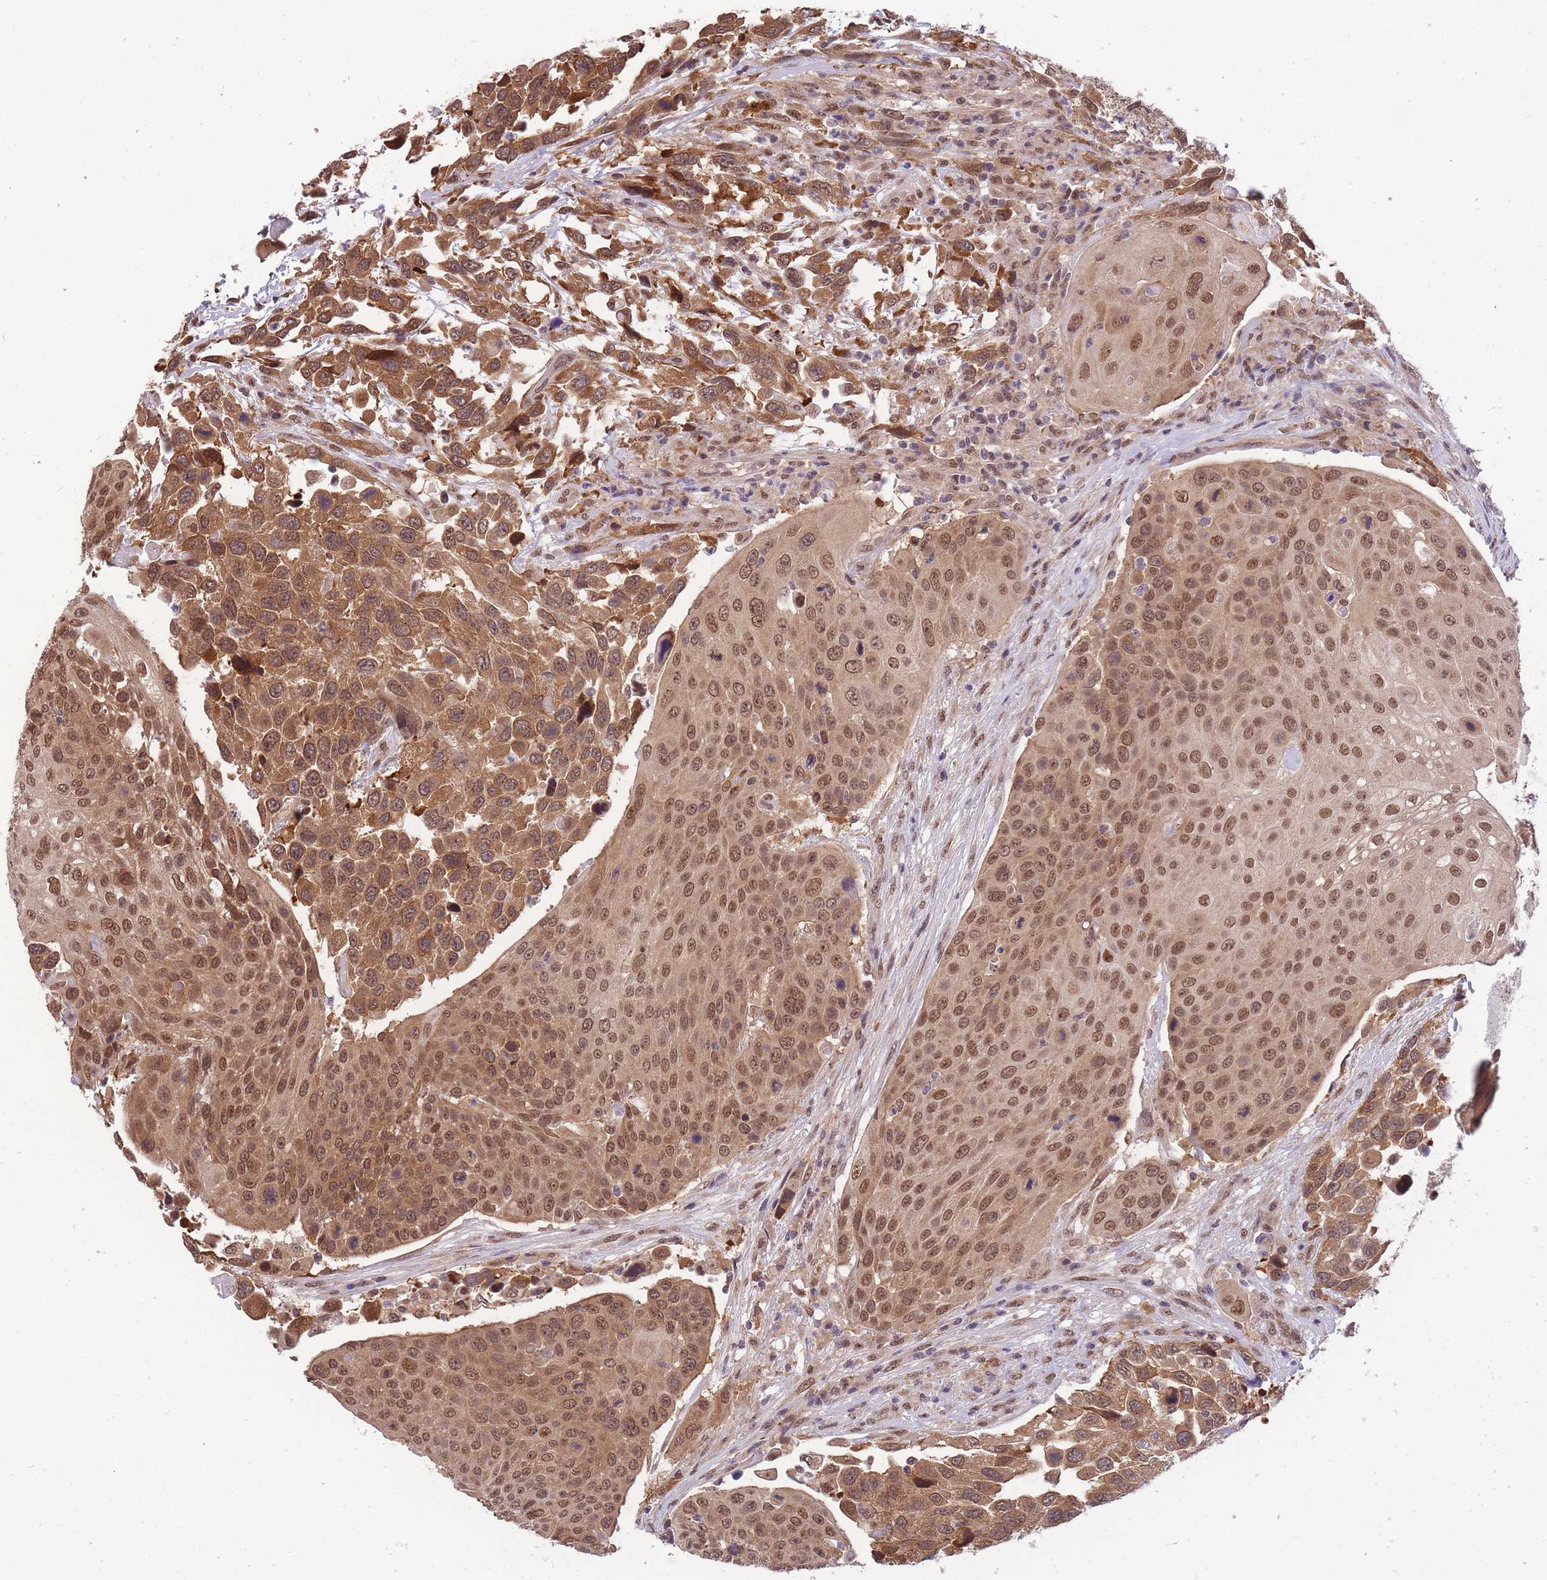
{"staining": {"intensity": "moderate", "quantity": ">75%", "location": "cytoplasmic/membranous,nuclear"}, "tissue": "urothelial cancer", "cell_type": "Tumor cells", "image_type": "cancer", "snomed": [{"axis": "morphology", "description": "Urothelial carcinoma, High grade"}, {"axis": "topography", "description": "Urinary bladder"}], "caption": "High-grade urothelial carcinoma tissue demonstrates moderate cytoplasmic/membranous and nuclear expression in about >75% of tumor cells, visualized by immunohistochemistry.", "gene": "CDIP1", "patient": {"sex": "female", "age": 70}}